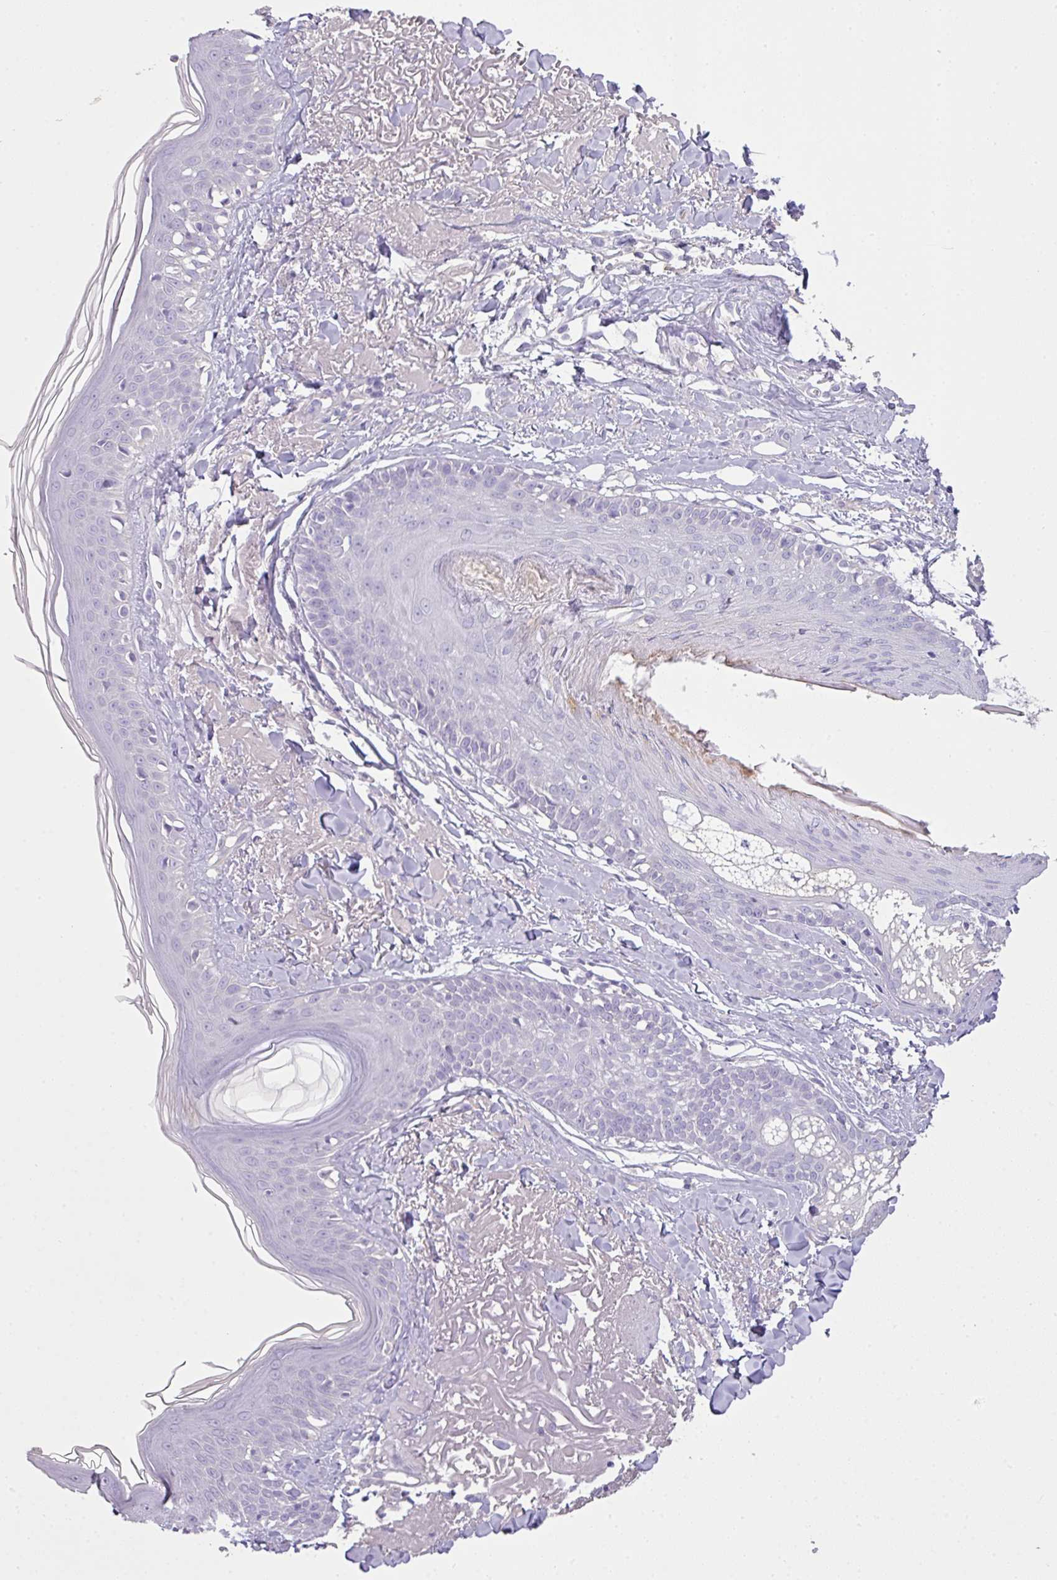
{"staining": {"intensity": "negative", "quantity": "none", "location": "none"}, "tissue": "skin", "cell_type": "Fibroblasts", "image_type": "normal", "snomed": [{"axis": "morphology", "description": "Normal tissue, NOS"}, {"axis": "morphology", "description": "Malignant melanoma, NOS"}, {"axis": "topography", "description": "Skin"}], "caption": "The photomicrograph demonstrates no significant staining in fibroblasts of skin. The staining was performed using DAB (3,3'-diaminobenzidine) to visualize the protein expression in brown, while the nuclei were stained in blue with hematoxylin (Magnification: 20x).", "gene": "OR6C6", "patient": {"sex": "male", "age": 80}}